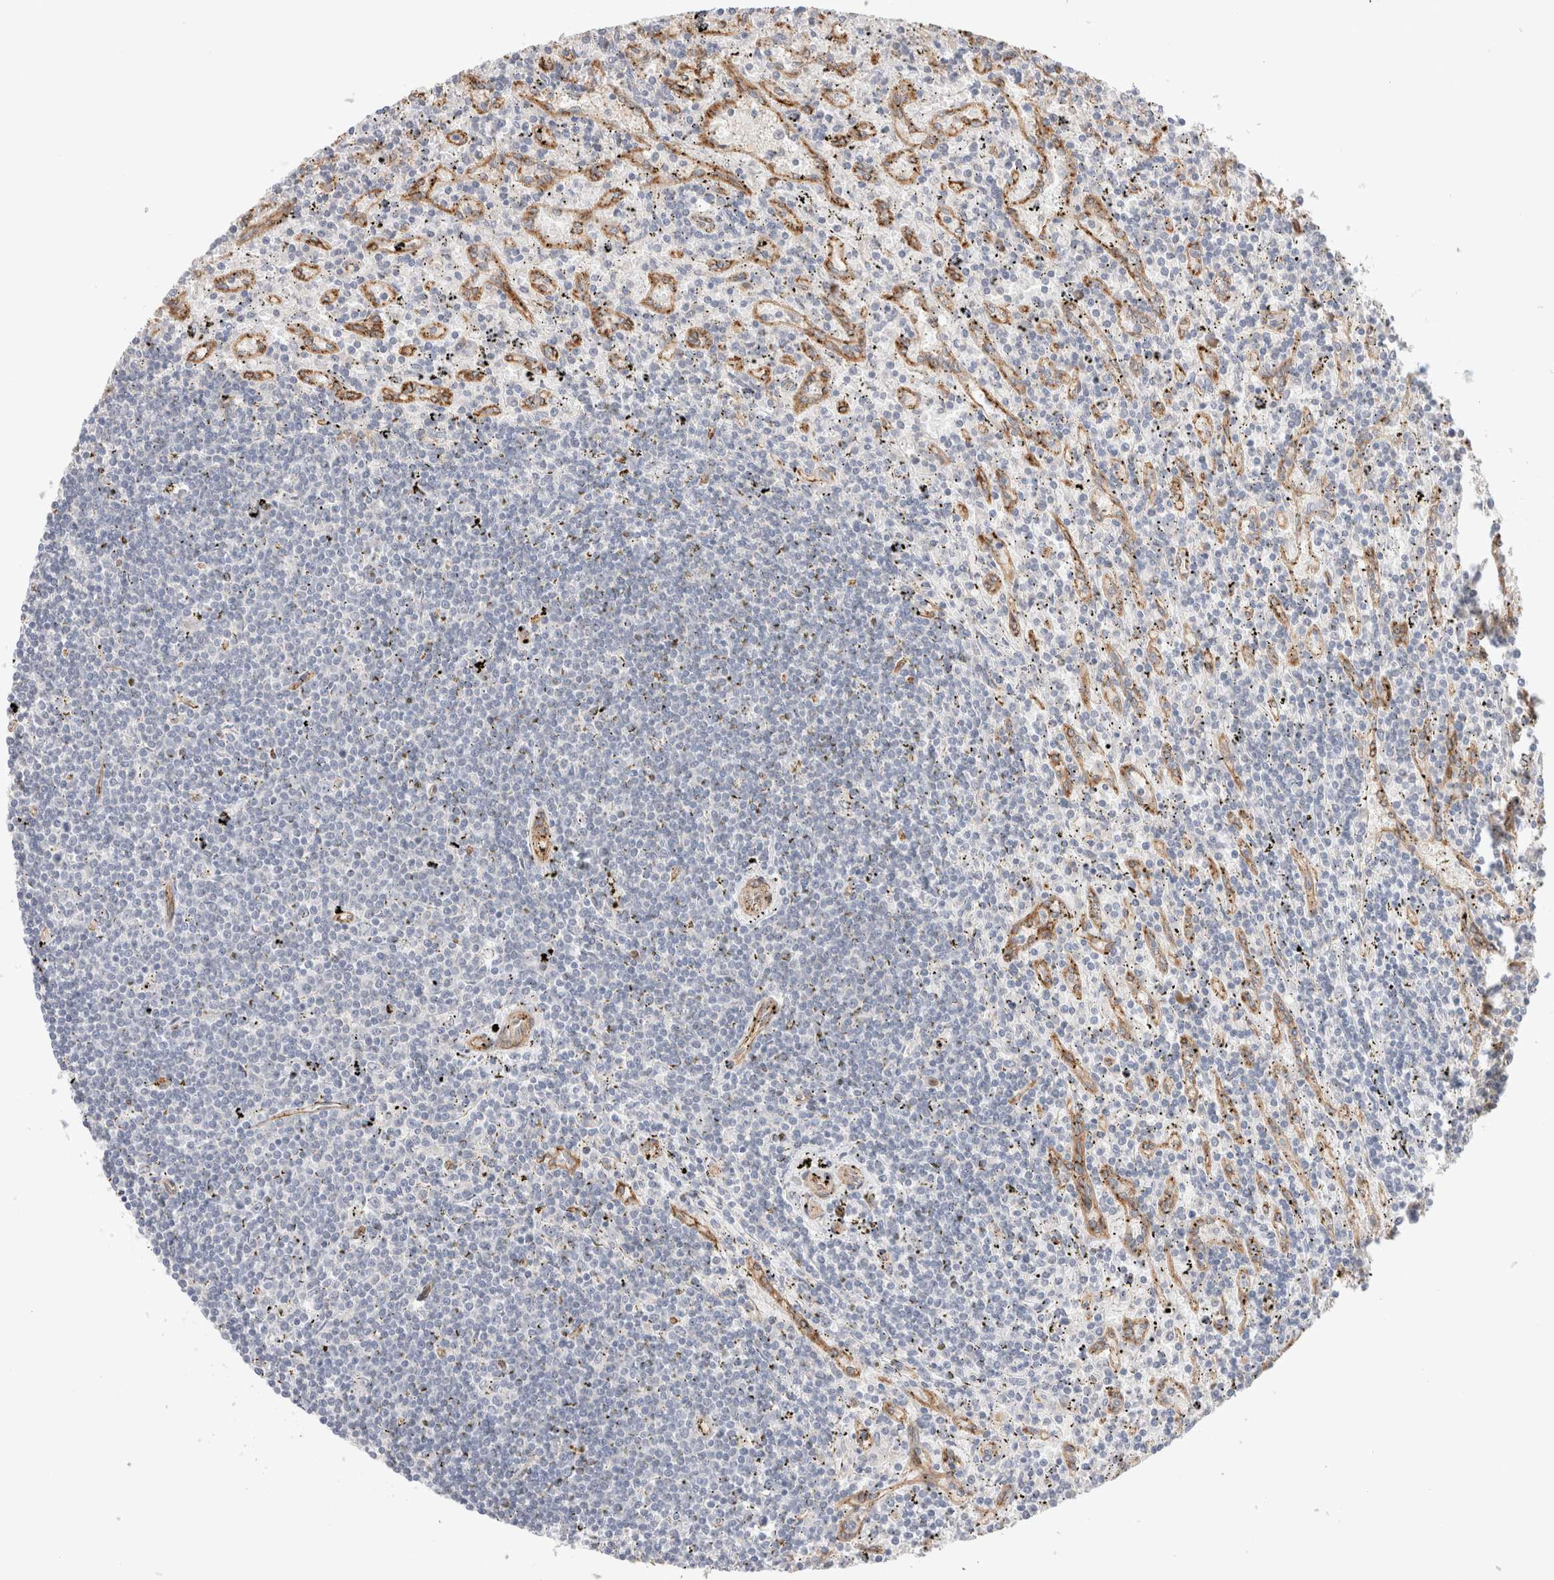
{"staining": {"intensity": "negative", "quantity": "none", "location": "none"}, "tissue": "lymphoma", "cell_type": "Tumor cells", "image_type": "cancer", "snomed": [{"axis": "morphology", "description": "Malignant lymphoma, non-Hodgkin's type, Low grade"}, {"axis": "topography", "description": "Spleen"}], "caption": "Malignant lymphoma, non-Hodgkin's type (low-grade) was stained to show a protein in brown. There is no significant expression in tumor cells.", "gene": "CAAP1", "patient": {"sex": "male", "age": 76}}